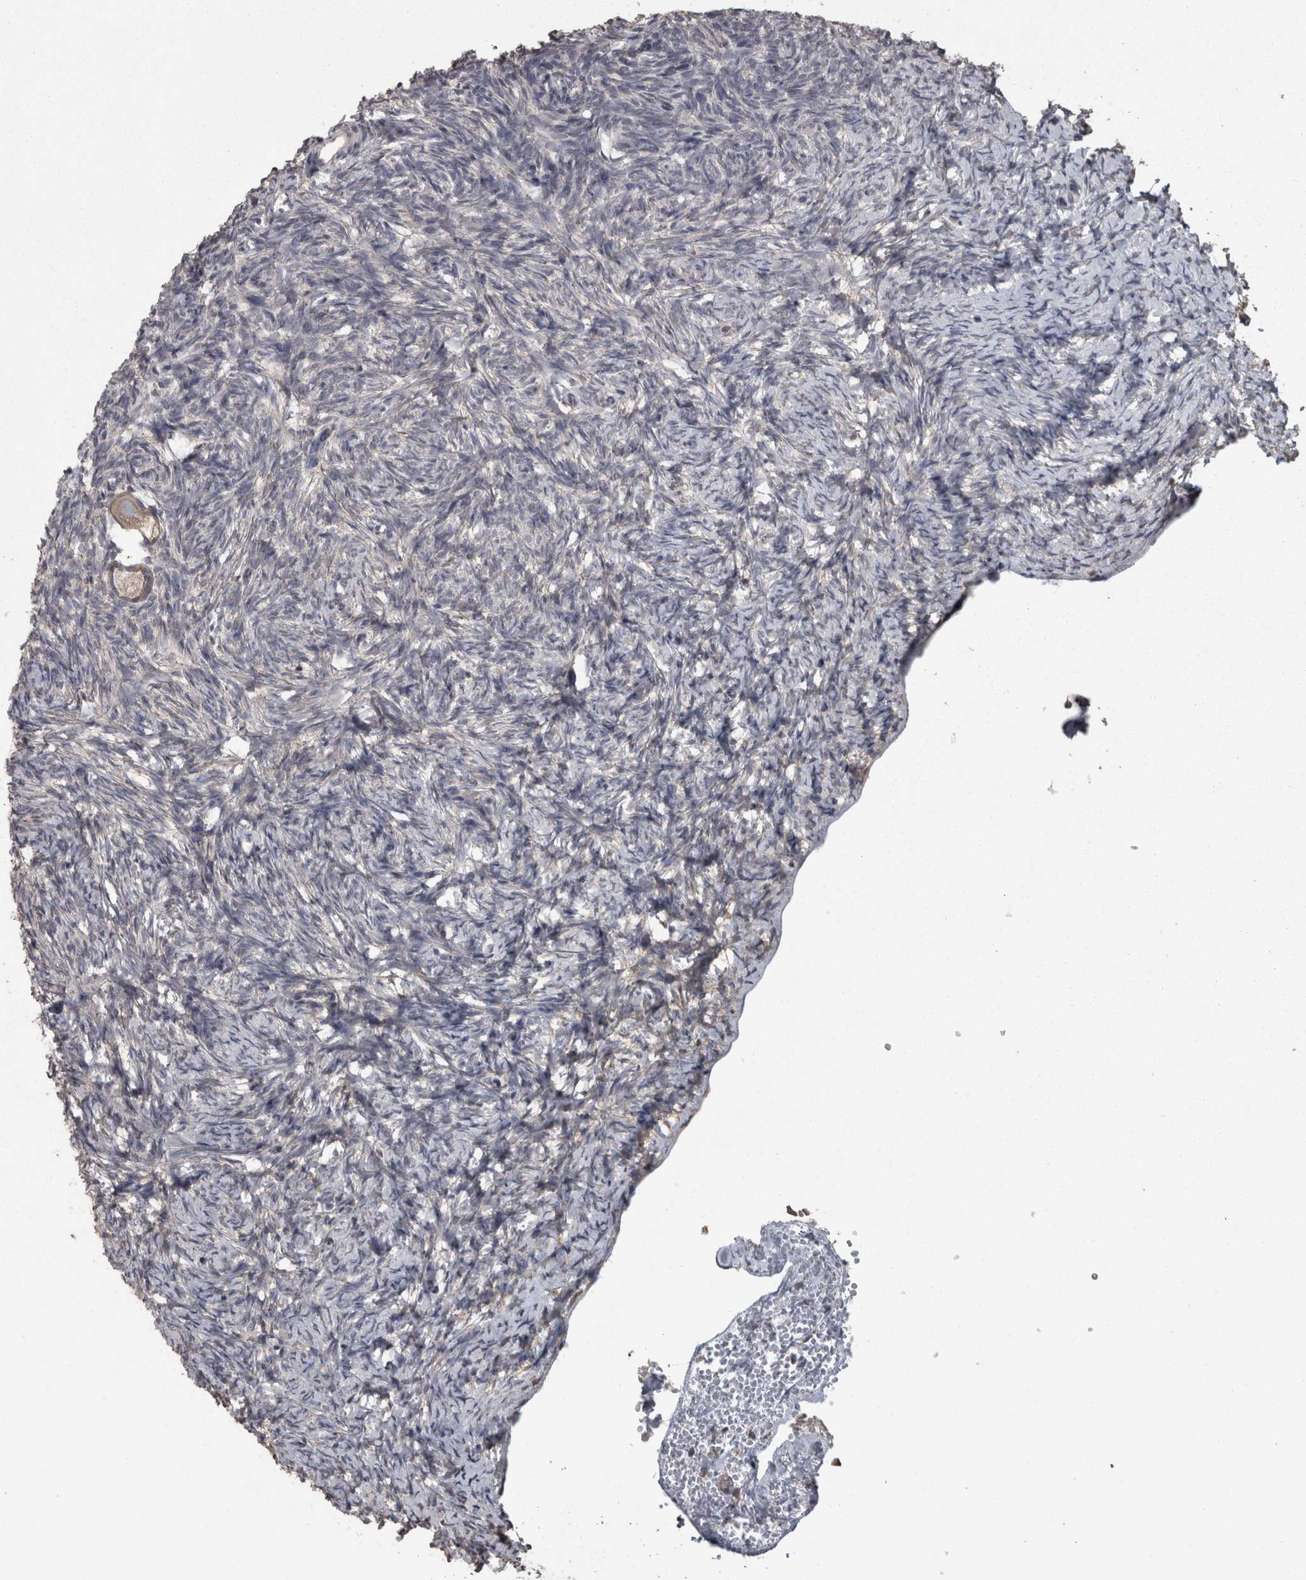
{"staining": {"intensity": "weak", "quantity": ">75%", "location": "cytoplasmic/membranous"}, "tissue": "ovary", "cell_type": "Follicle cells", "image_type": "normal", "snomed": [{"axis": "morphology", "description": "Normal tissue, NOS"}, {"axis": "topography", "description": "Ovary"}], "caption": "Weak cytoplasmic/membranous staining for a protein is seen in approximately >75% of follicle cells of benign ovary using immunohistochemistry (IHC).", "gene": "RAB29", "patient": {"sex": "female", "age": 34}}